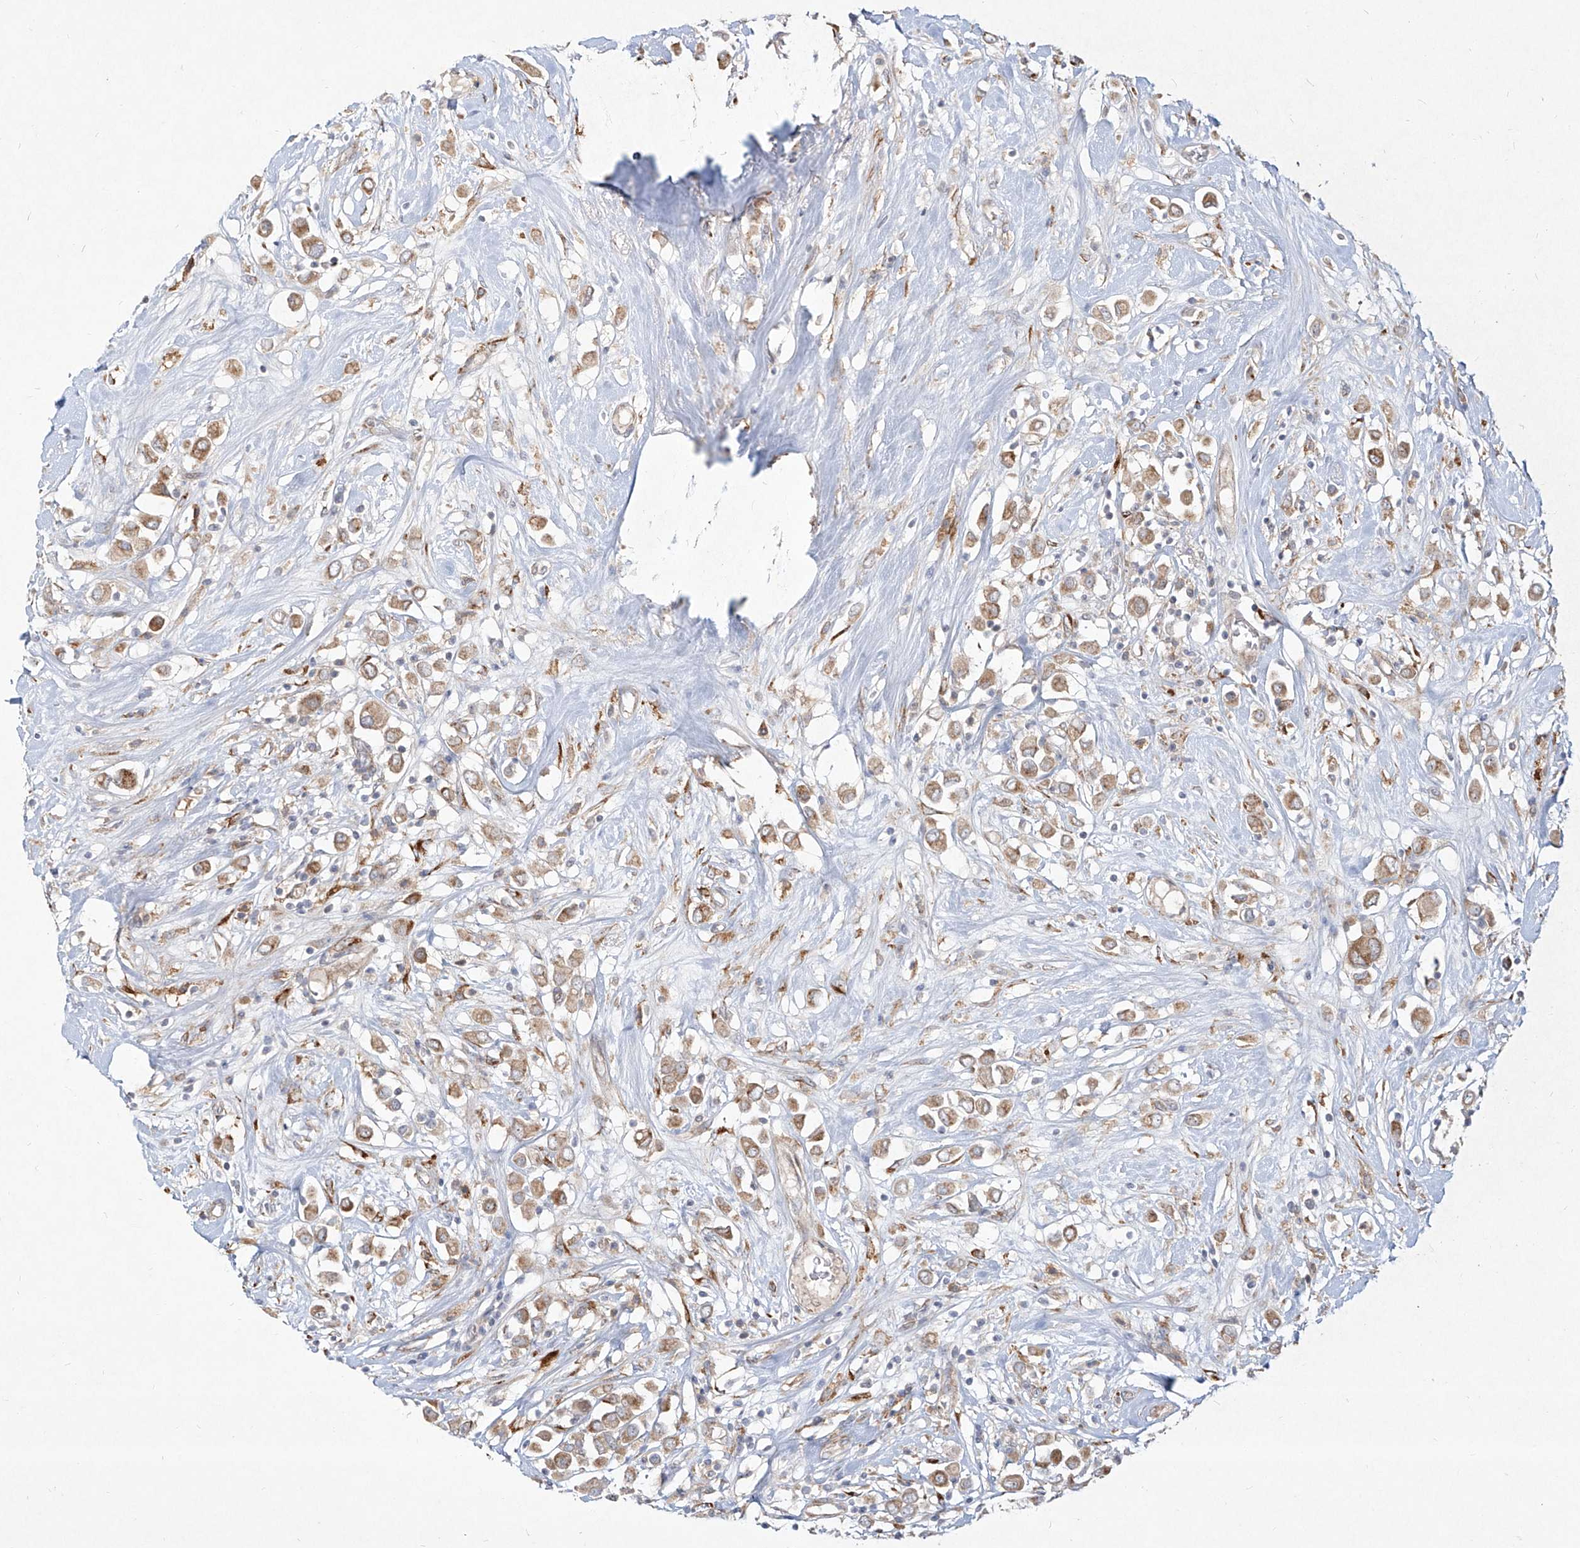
{"staining": {"intensity": "weak", "quantity": ">75%", "location": "cytoplasmic/membranous"}, "tissue": "breast cancer", "cell_type": "Tumor cells", "image_type": "cancer", "snomed": [{"axis": "morphology", "description": "Duct carcinoma"}, {"axis": "topography", "description": "Breast"}], "caption": "Breast intraductal carcinoma stained for a protein displays weak cytoplasmic/membranous positivity in tumor cells.", "gene": "CD209", "patient": {"sex": "female", "age": 61}}